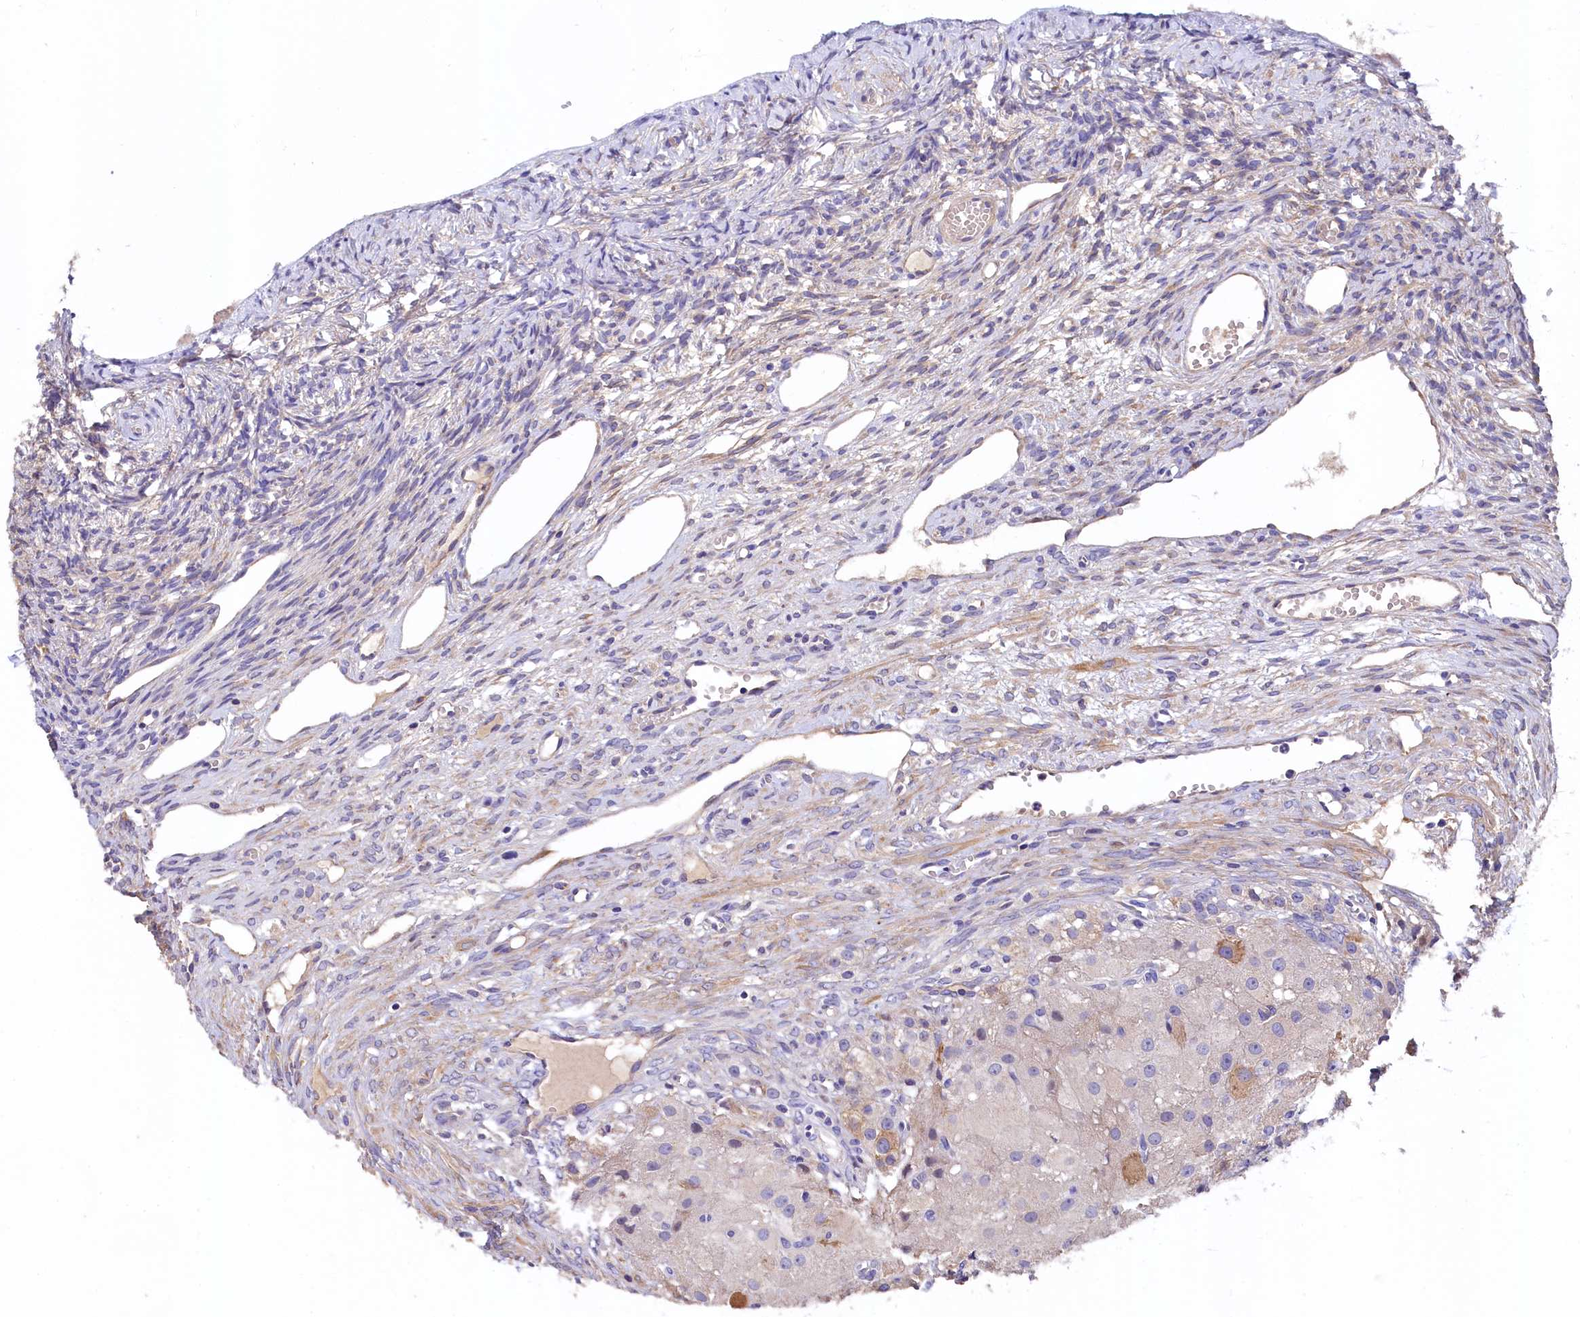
{"staining": {"intensity": "negative", "quantity": "none", "location": "none"}, "tissue": "ovary", "cell_type": "Ovarian stroma cells", "image_type": "normal", "snomed": [{"axis": "morphology", "description": "Normal tissue, NOS"}, {"axis": "topography", "description": "Ovary"}], "caption": "Ovary was stained to show a protein in brown. There is no significant expression in ovarian stroma cells. (DAB (3,3'-diaminobenzidine) immunohistochemistry visualized using brightfield microscopy, high magnification).", "gene": "EPS8L2", "patient": {"sex": "female", "age": 51}}